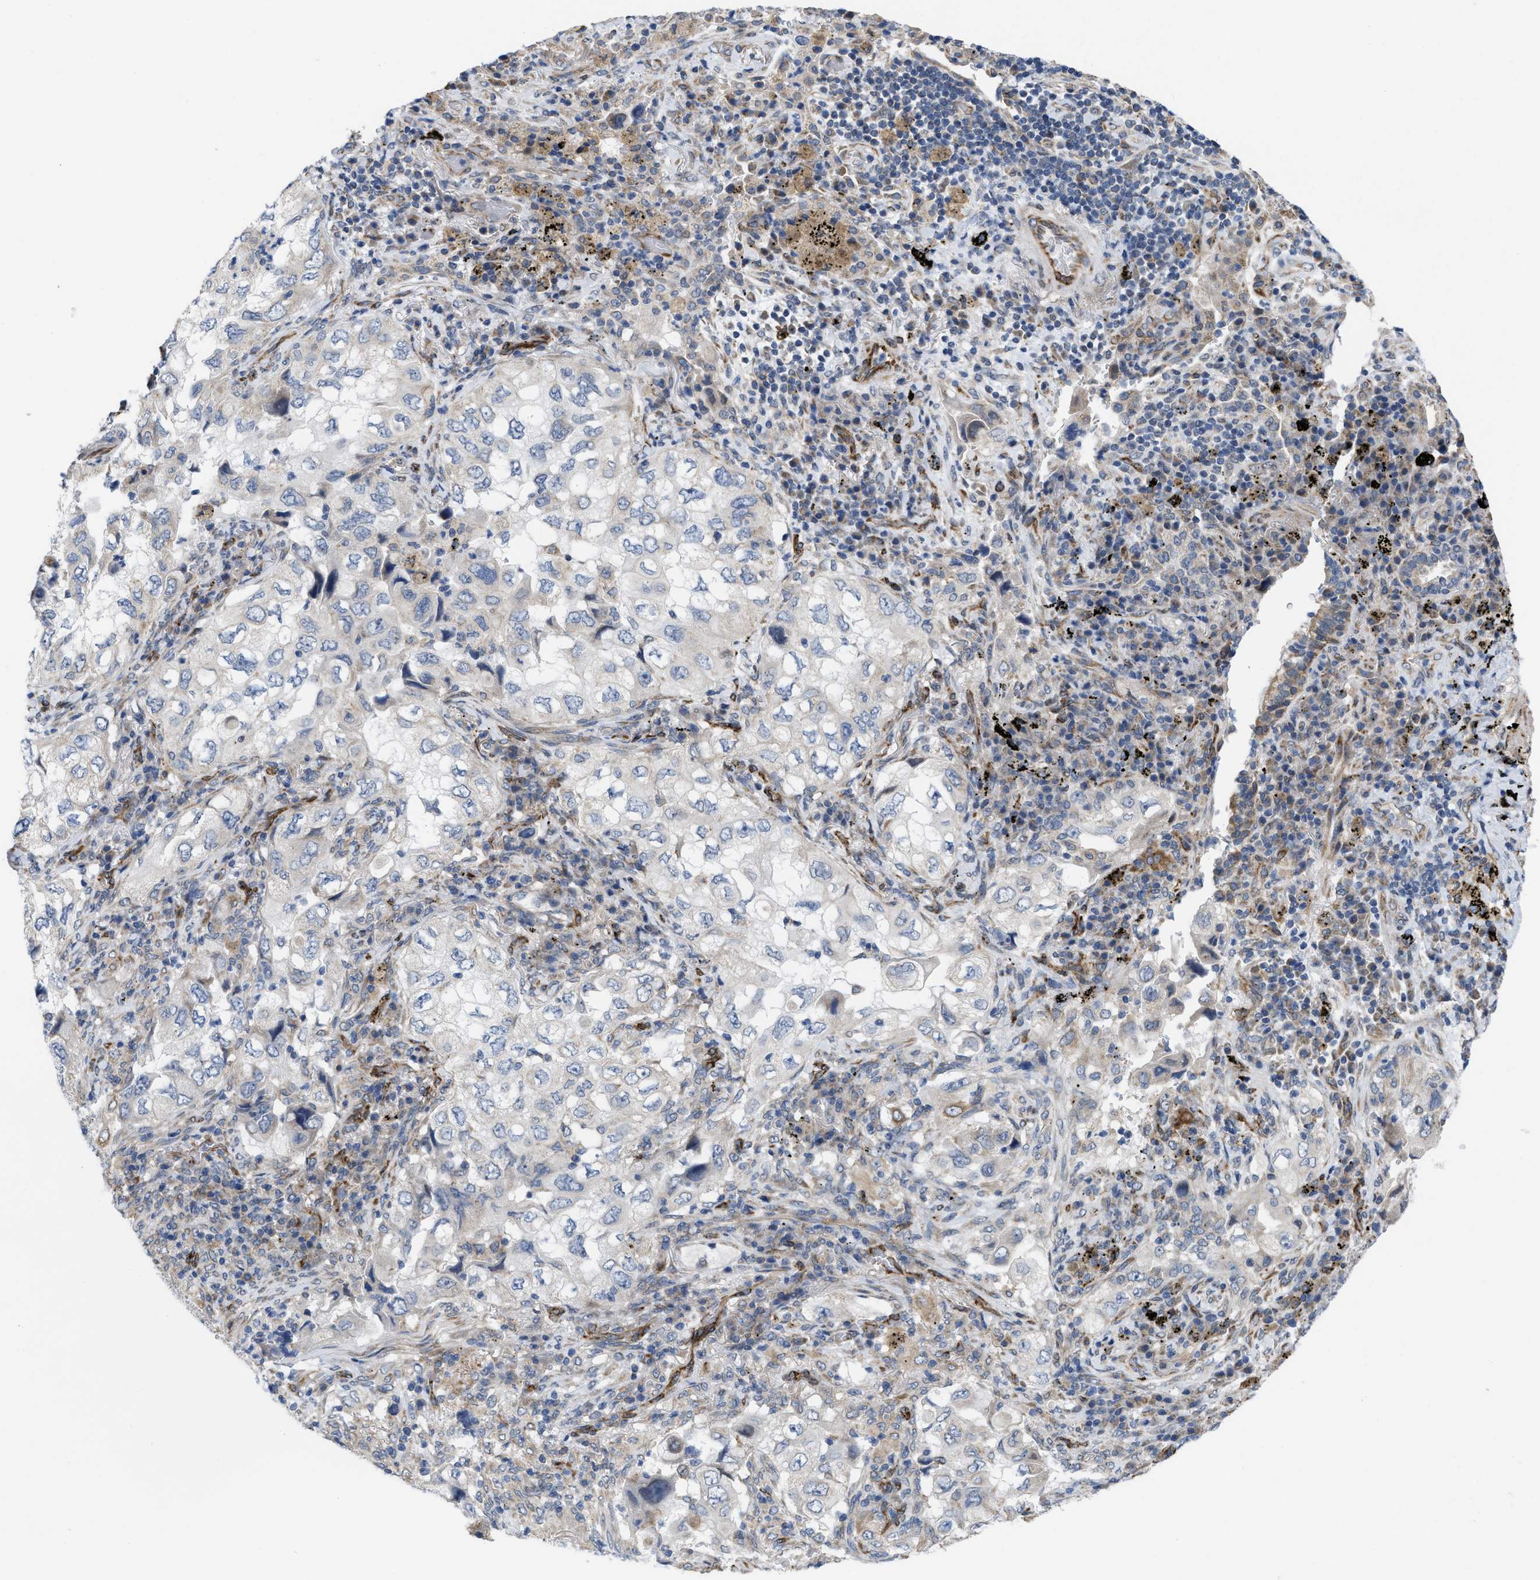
{"staining": {"intensity": "negative", "quantity": "none", "location": "none"}, "tissue": "lung cancer", "cell_type": "Tumor cells", "image_type": "cancer", "snomed": [{"axis": "morphology", "description": "Adenocarcinoma, NOS"}, {"axis": "topography", "description": "Lung"}], "caption": "Tumor cells are negative for brown protein staining in lung cancer (adenocarcinoma). (Brightfield microscopy of DAB immunohistochemistry (IHC) at high magnification).", "gene": "EOGT", "patient": {"sex": "male", "age": 64}}